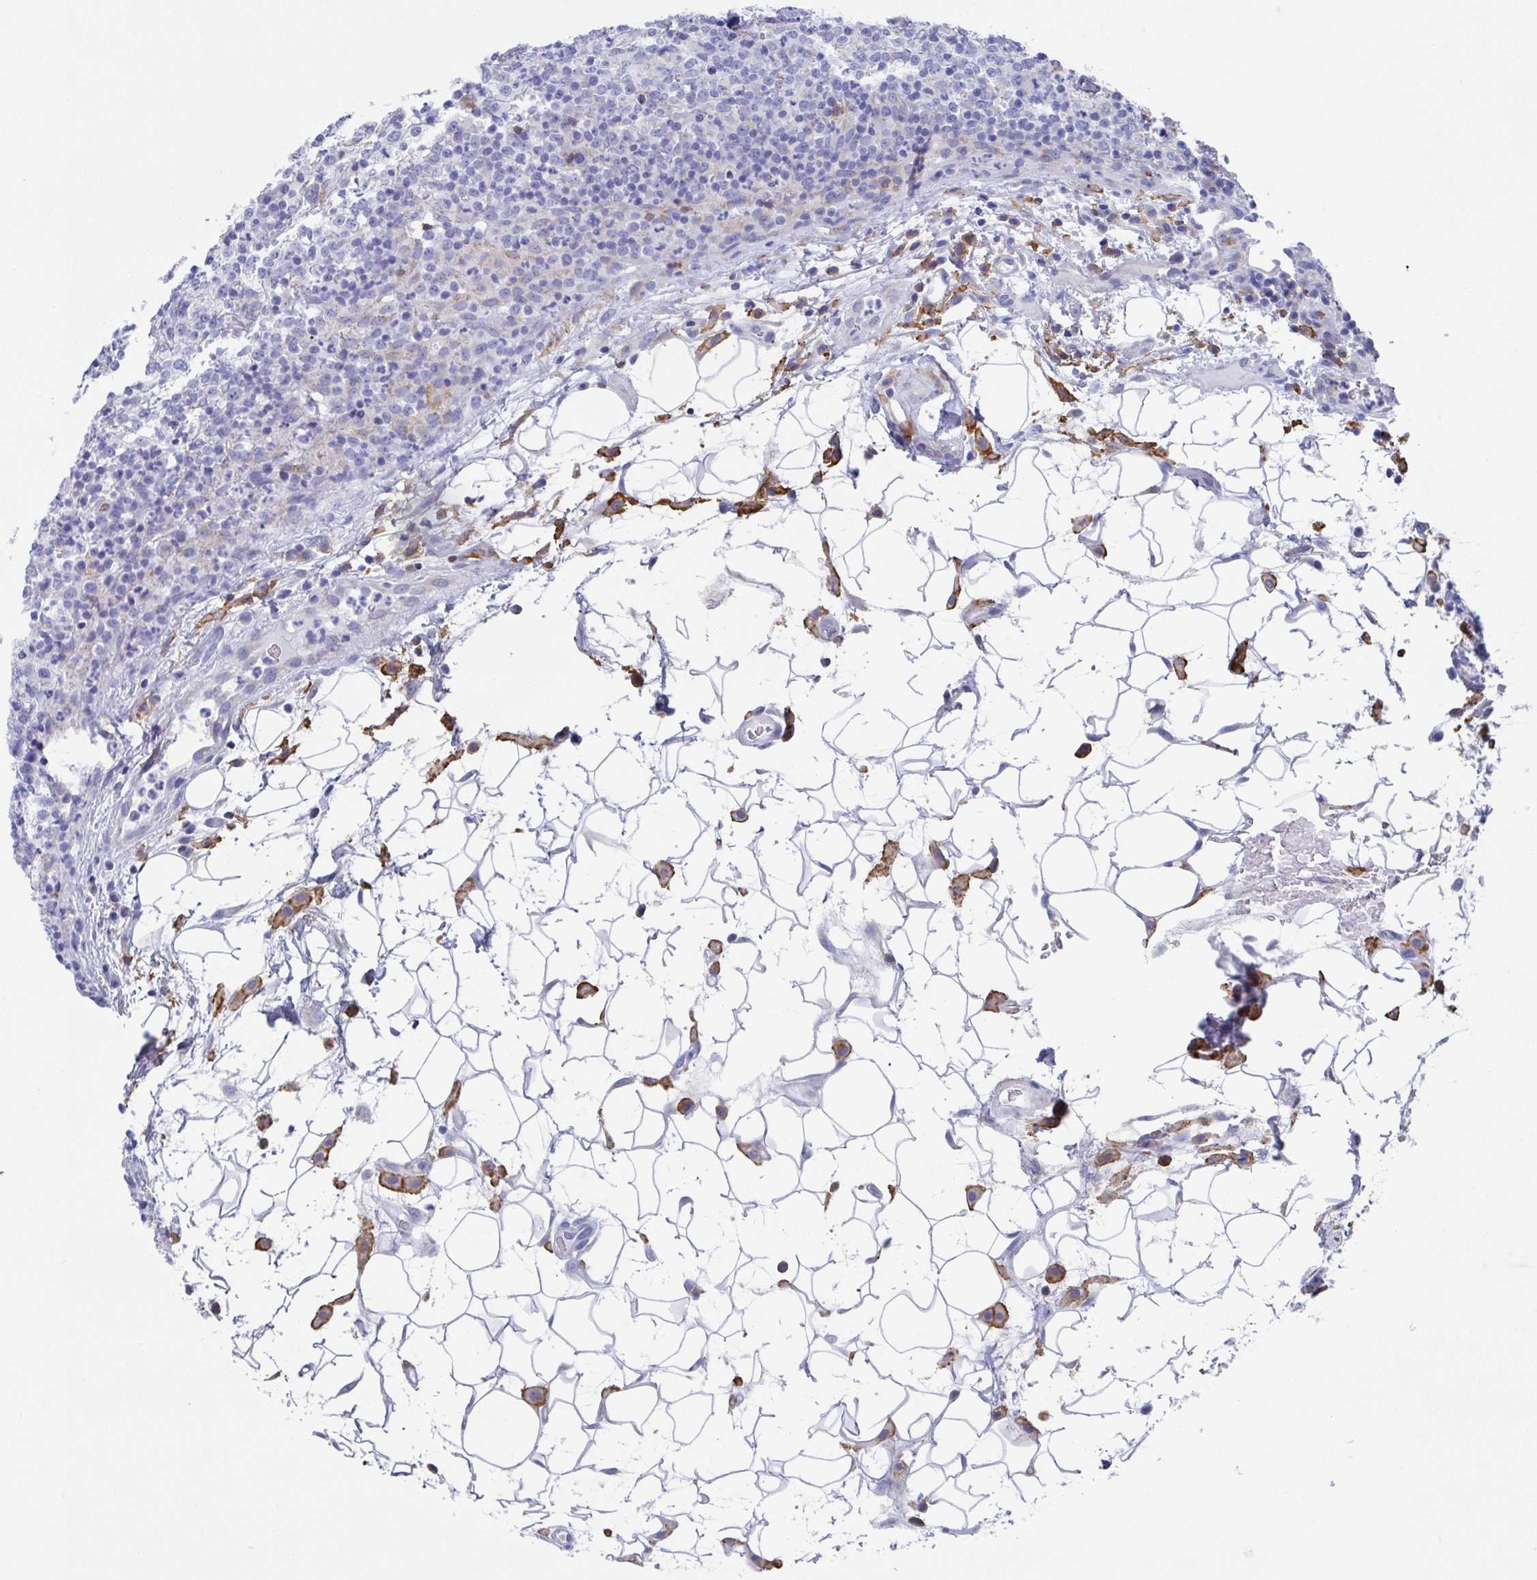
{"staining": {"intensity": "negative", "quantity": "none", "location": "none"}, "tissue": "lymphoma", "cell_type": "Tumor cells", "image_type": "cancer", "snomed": [{"axis": "morphology", "description": "Malignant lymphoma, non-Hodgkin's type, High grade"}, {"axis": "topography", "description": "Lymph node"}], "caption": "Tumor cells are negative for protein expression in human high-grade malignant lymphoma, non-Hodgkin's type.", "gene": "FCGR3A", "patient": {"sex": "male", "age": 54}}